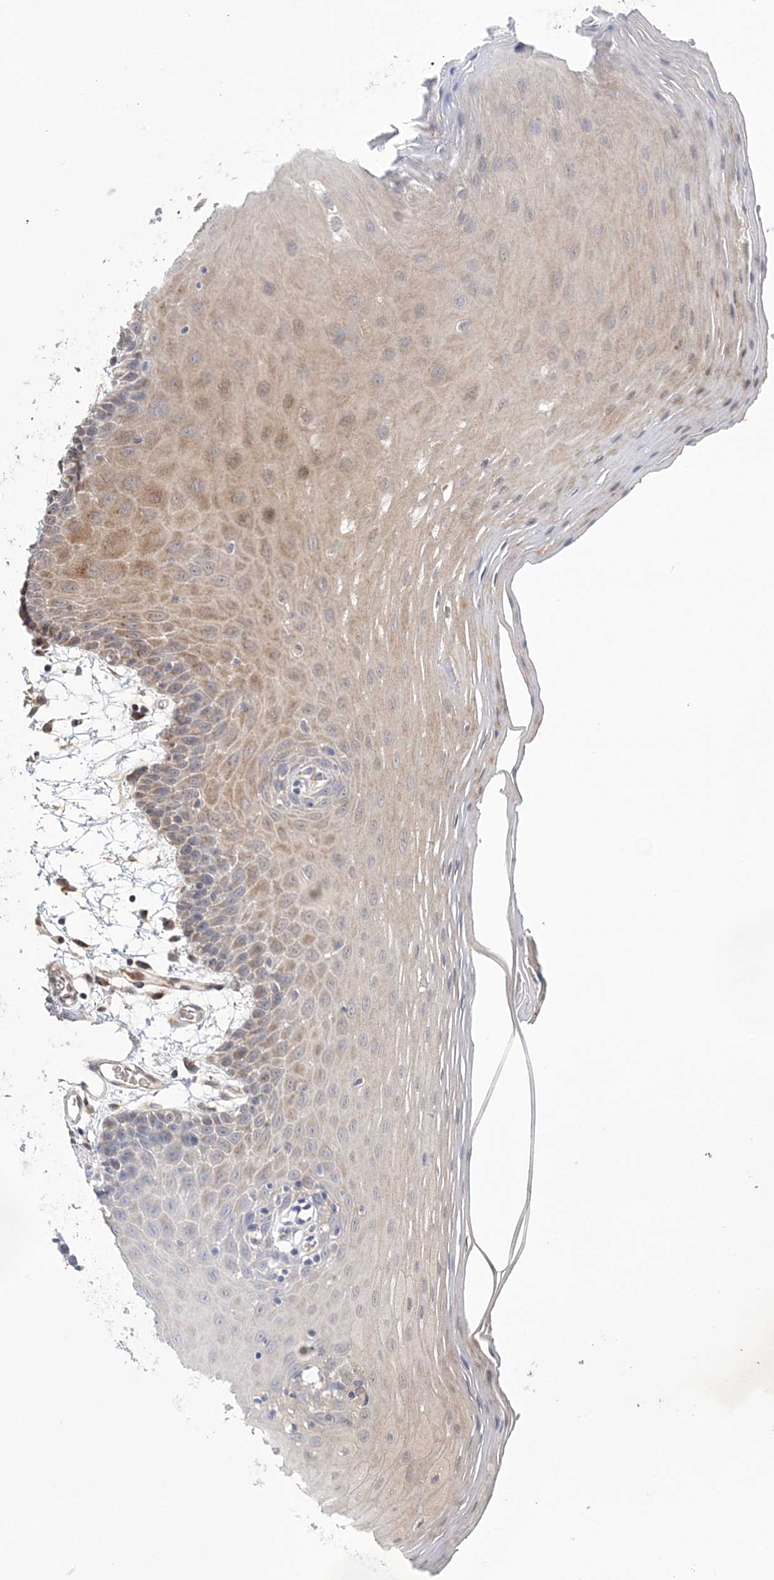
{"staining": {"intensity": "weak", "quantity": "25%-75%", "location": "cytoplasmic/membranous,nuclear"}, "tissue": "oral mucosa", "cell_type": "Squamous epithelial cells", "image_type": "normal", "snomed": [{"axis": "morphology", "description": "Normal tissue, NOS"}, {"axis": "topography", "description": "Skeletal muscle"}, {"axis": "topography", "description": "Oral tissue"}, {"axis": "topography", "description": "Salivary gland"}, {"axis": "topography", "description": "Peripheral nerve tissue"}], "caption": "Oral mucosa stained with immunohistochemistry (IHC) demonstrates weak cytoplasmic/membranous,nuclear expression in approximately 25%-75% of squamous epithelial cells.", "gene": "UBTD2", "patient": {"sex": "male", "age": 54}}